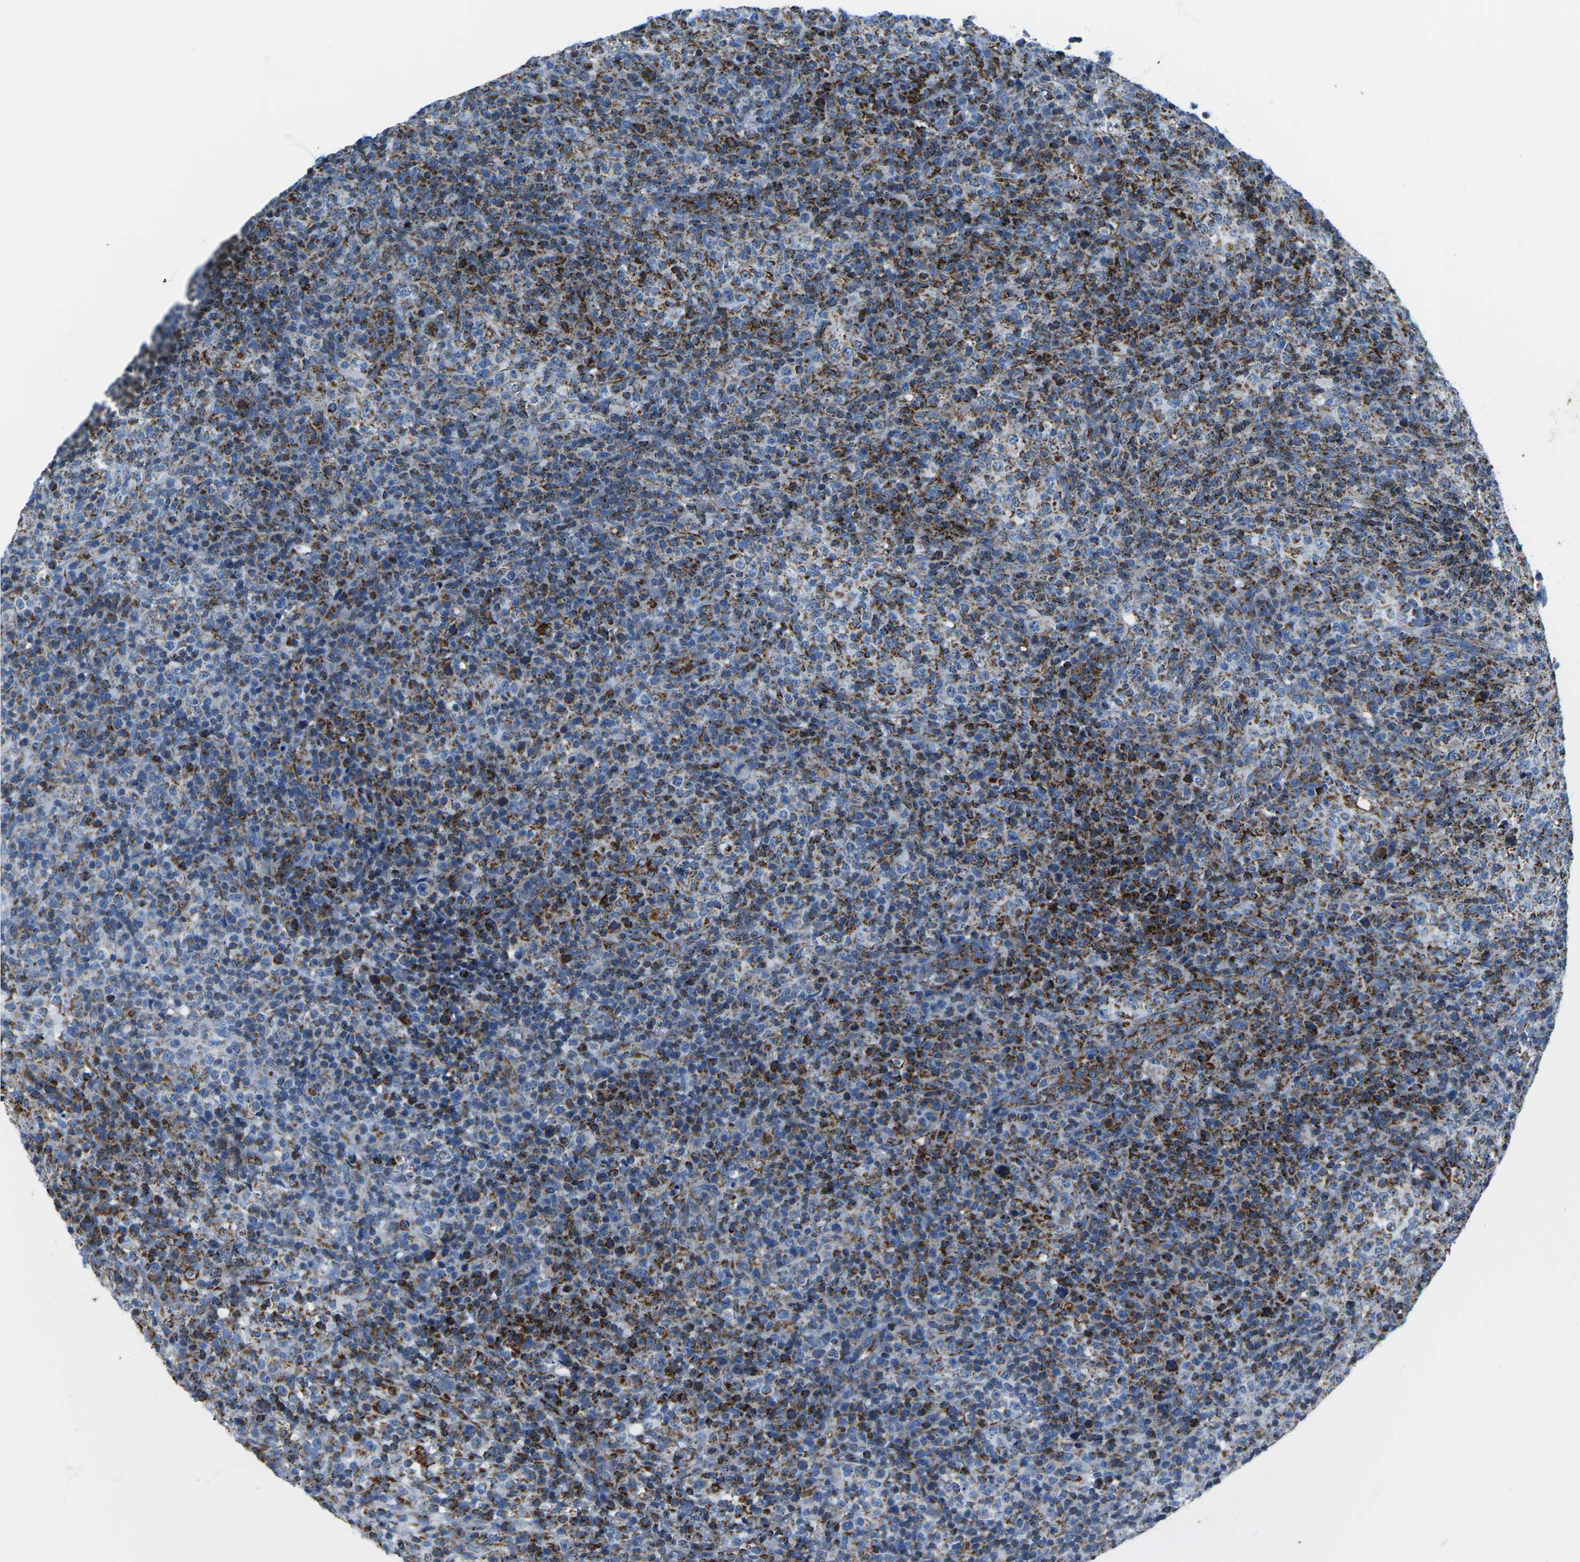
{"staining": {"intensity": "strong", "quantity": "25%-75%", "location": "cytoplasmic/membranous"}, "tissue": "lymphoma", "cell_type": "Tumor cells", "image_type": "cancer", "snomed": [{"axis": "morphology", "description": "Malignant lymphoma, non-Hodgkin's type, High grade"}, {"axis": "topography", "description": "Lymph node"}], "caption": "This photomicrograph shows immunohistochemistry staining of high-grade malignant lymphoma, non-Hodgkin's type, with high strong cytoplasmic/membranous staining in about 25%-75% of tumor cells.", "gene": "COX6C", "patient": {"sex": "female", "age": 76}}